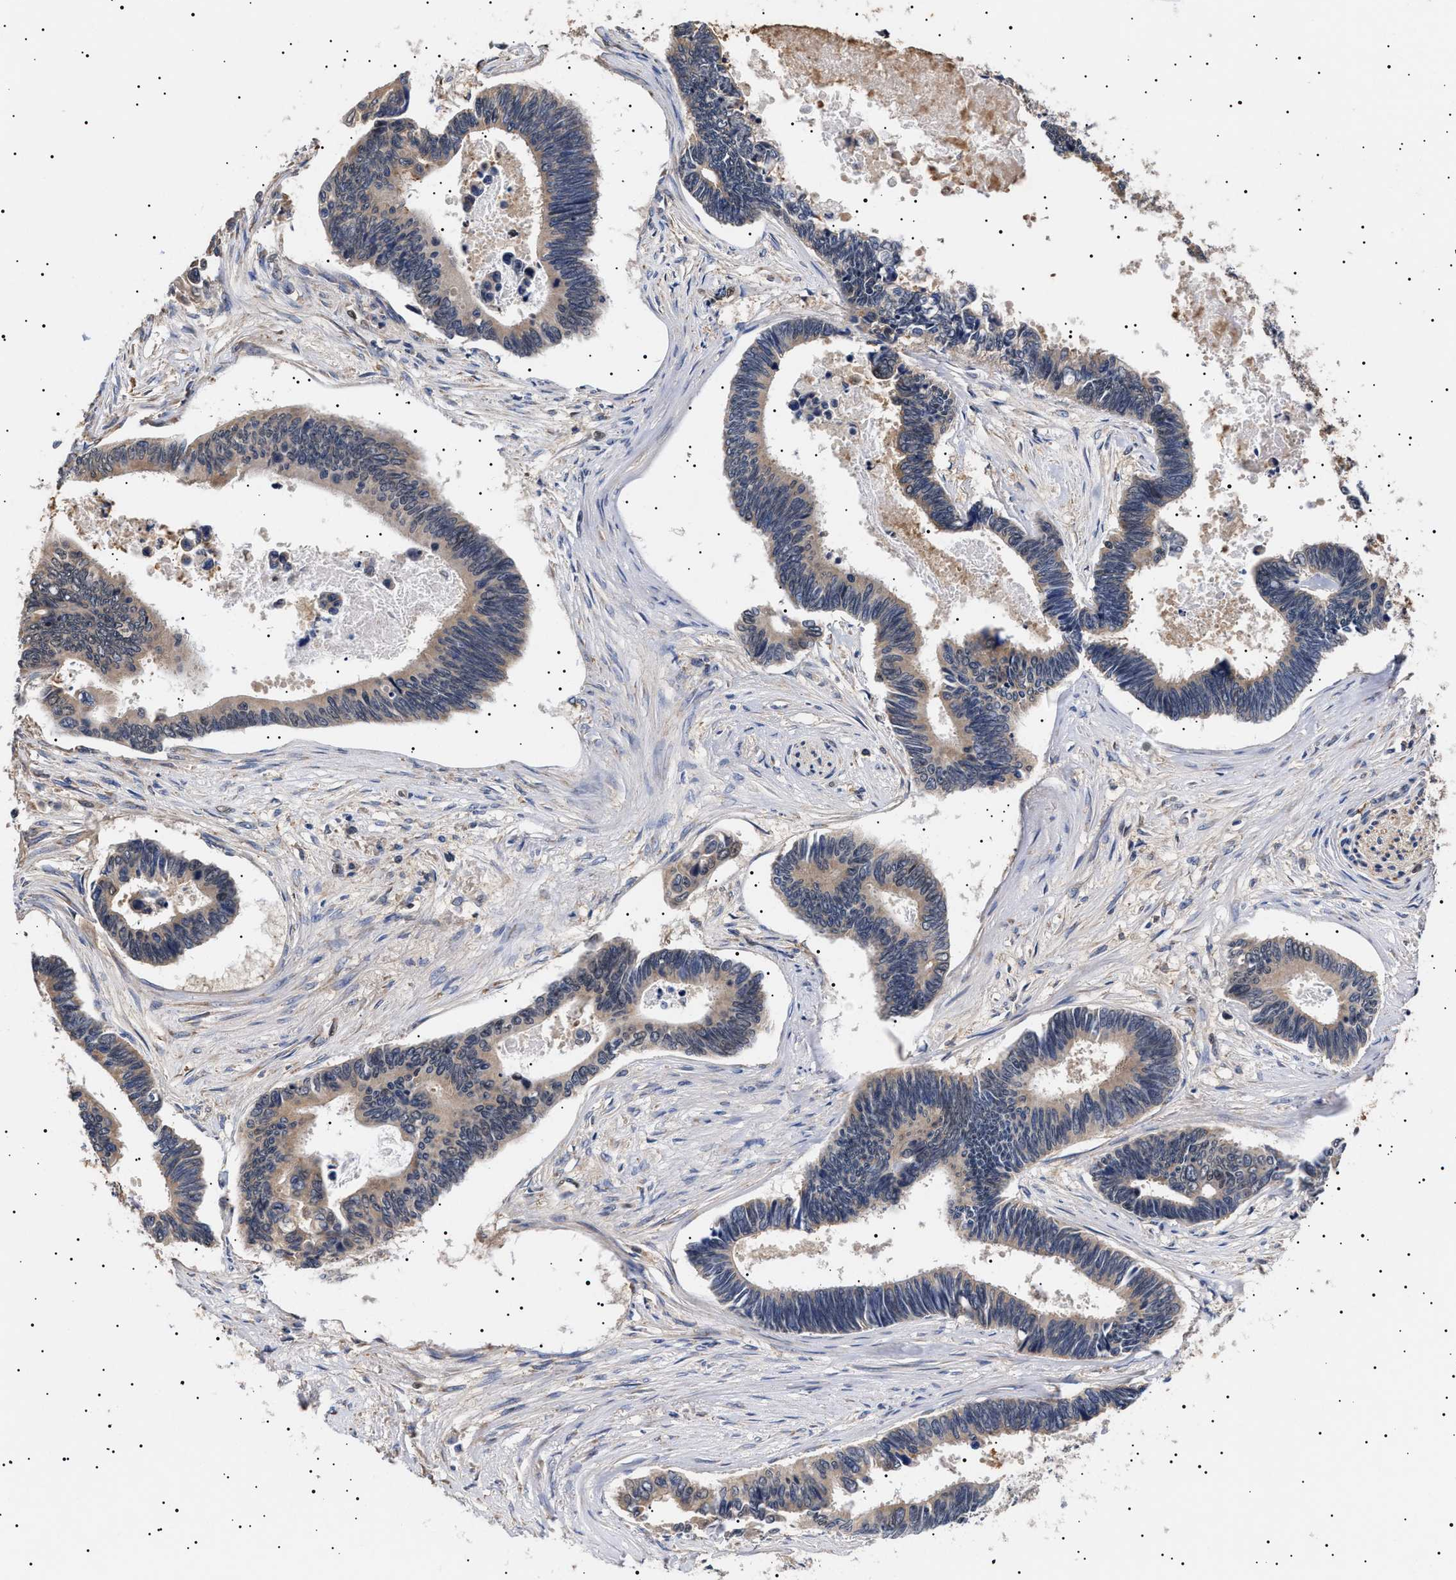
{"staining": {"intensity": "weak", "quantity": "25%-75%", "location": "cytoplasmic/membranous"}, "tissue": "pancreatic cancer", "cell_type": "Tumor cells", "image_type": "cancer", "snomed": [{"axis": "morphology", "description": "Adenocarcinoma, NOS"}, {"axis": "topography", "description": "Pancreas"}], "caption": "Adenocarcinoma (pancreatic) stained with immunohistochemistry reveals weak cytoplasmic/membranous expression in approximately 25%-75% of tumor cells.", "gene": "KRBA1", "patient": {"sex": "female", "age": 70}}